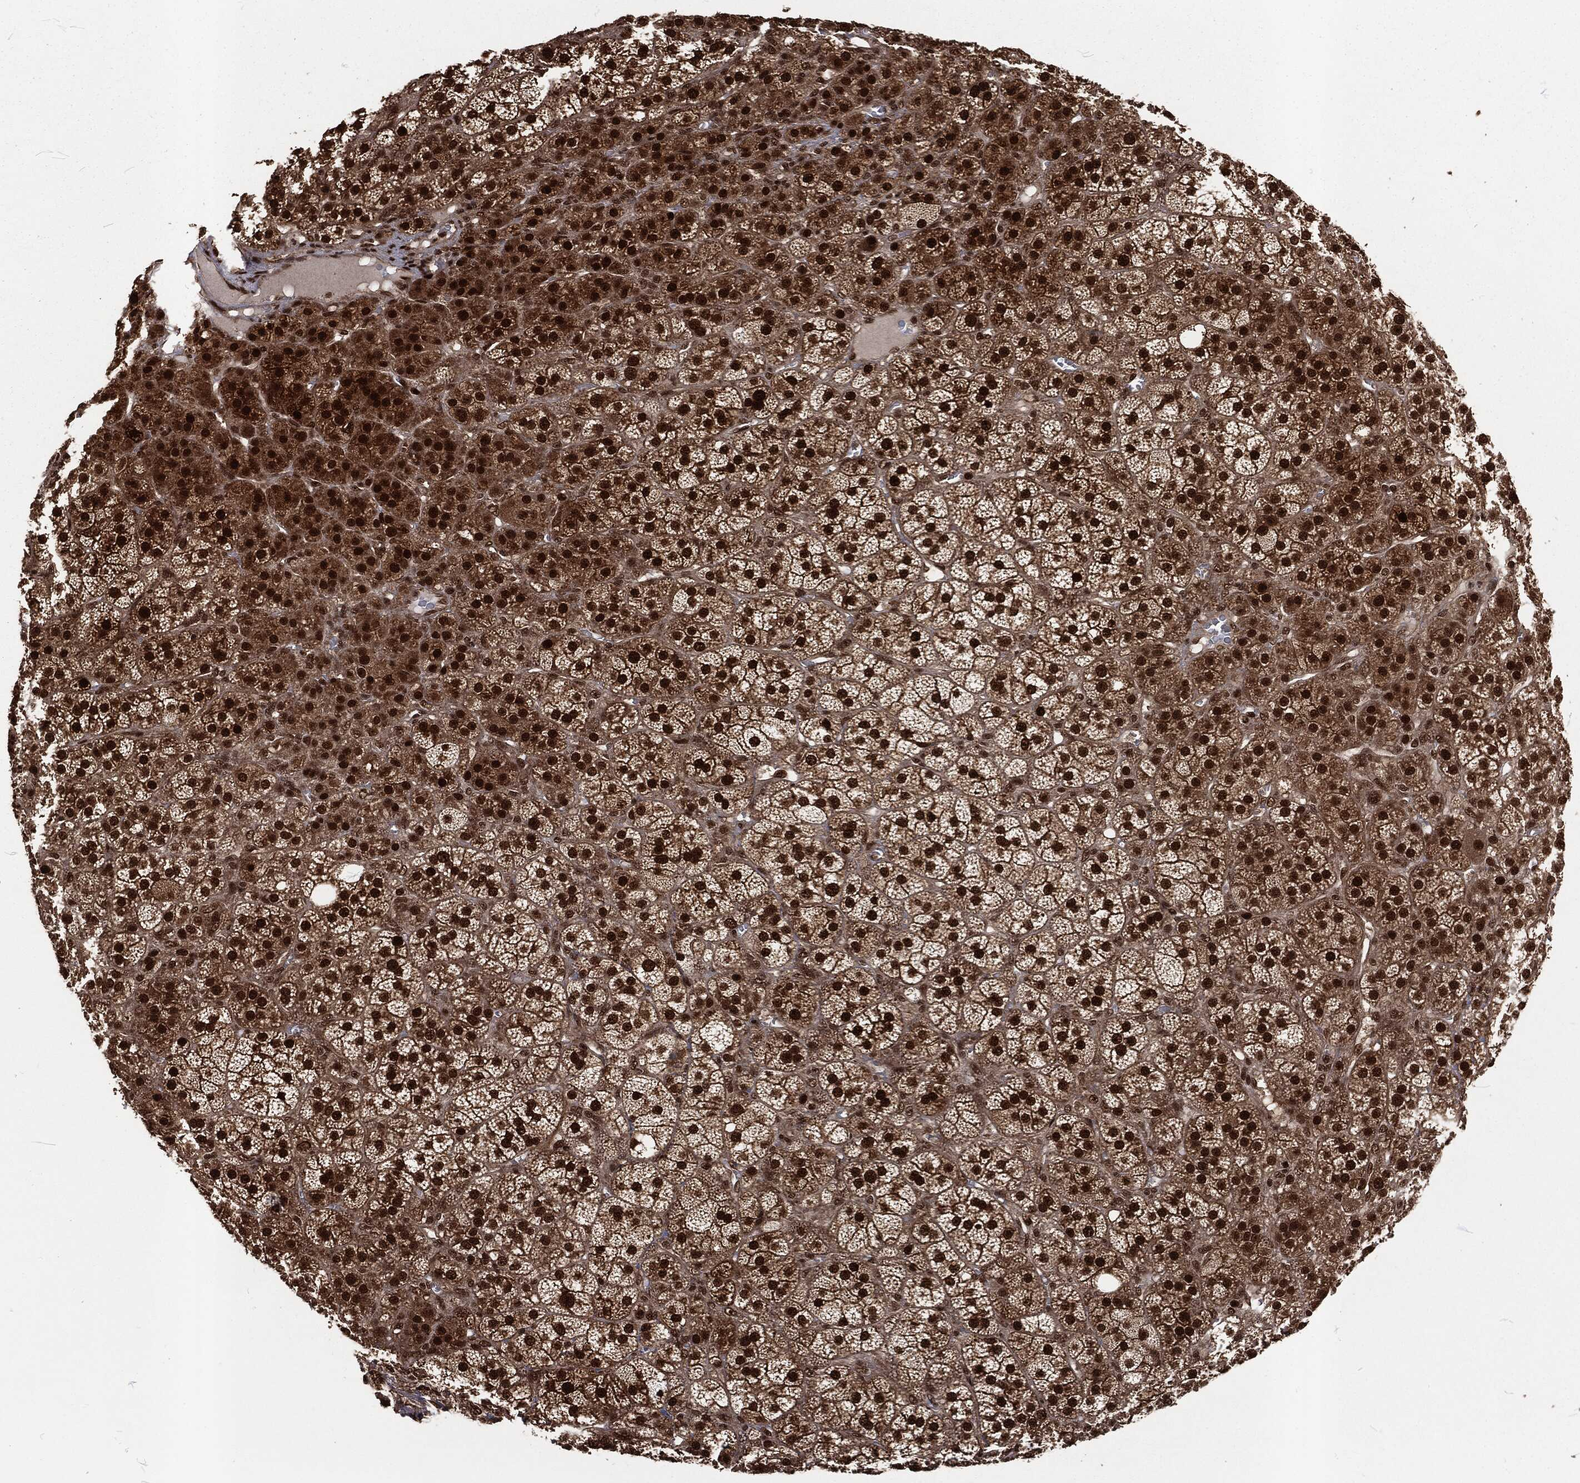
{"staining": {"intensity": "strong", "quantity": ">75%", "location": "nuclear"}, "tissue": "adrenal gland", "cell_type": "Glandular cells", "image_type": "normal", "snomed": [{"axis": "morphology", "description": "Normal tissue, NOS"}, {"axis": "topography", "description": "Adrenal gland"}], "caption": "Brown immunohistochemical staining in unremarkable human adrenal gland shows strong nuclear positivity in approximately >75% of glandular cells.", "gene": "NGRN", "patient": {"sex": "female", "age": 60}}